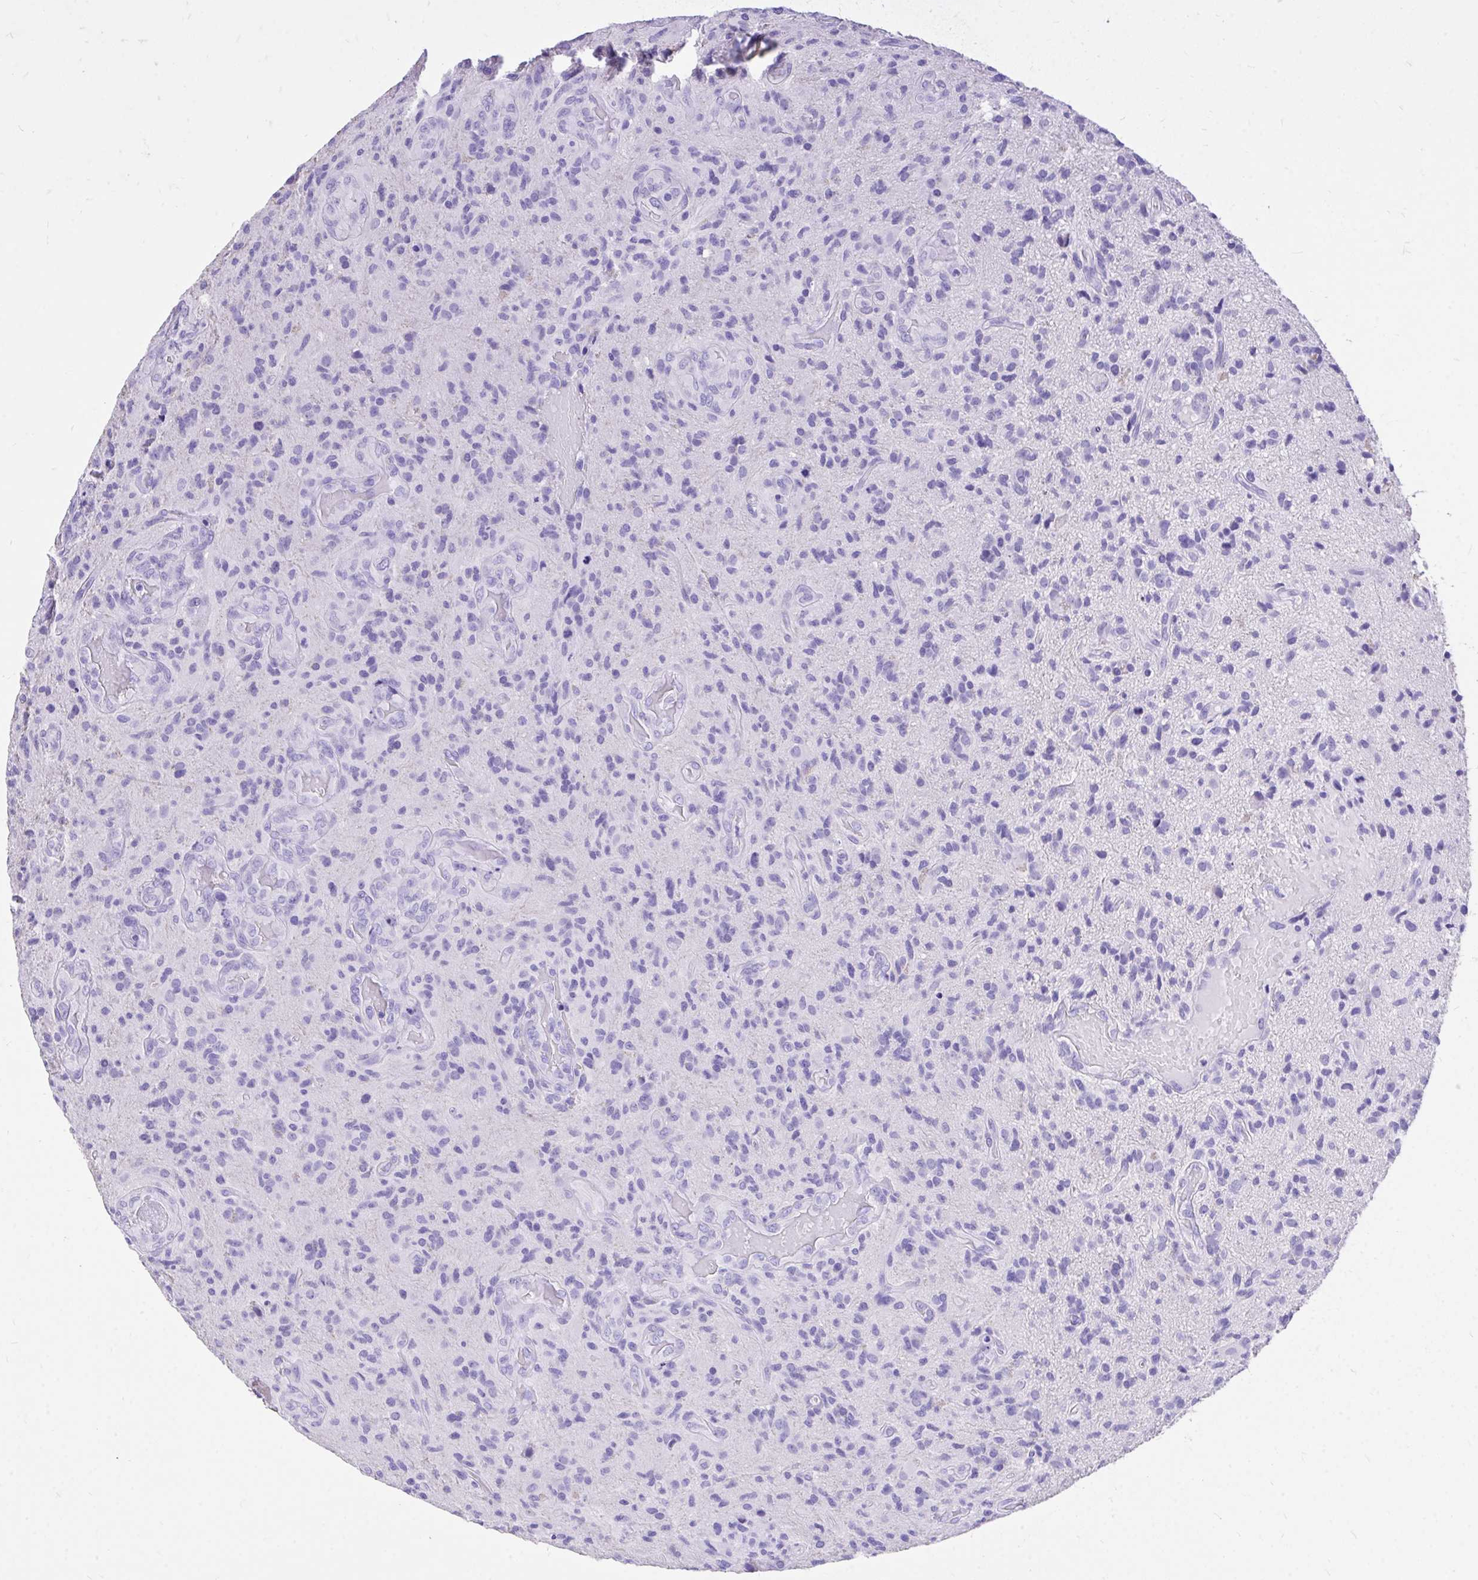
{"staining": {"intensity": "negative", "quantity": "none", "location": "none"}, "tissue": "glioma", "cell_type": "Tumor cells", "image_type": "cancer", "snomed": [{"axis": "morphology", "description": "Glioma, malignant, High grade"}, {"axis": "topography", "description": "Brain"}], "caption": "High magnification brightfield microscopy of glioma stained with DAB (3,3'-diaminobenzidine) (brown) and counterstained with hematoxylin (blue): tumor cells show no significant positivity.", "gene": "MON1A", "patient": {"sex": "male", "age": 55}}